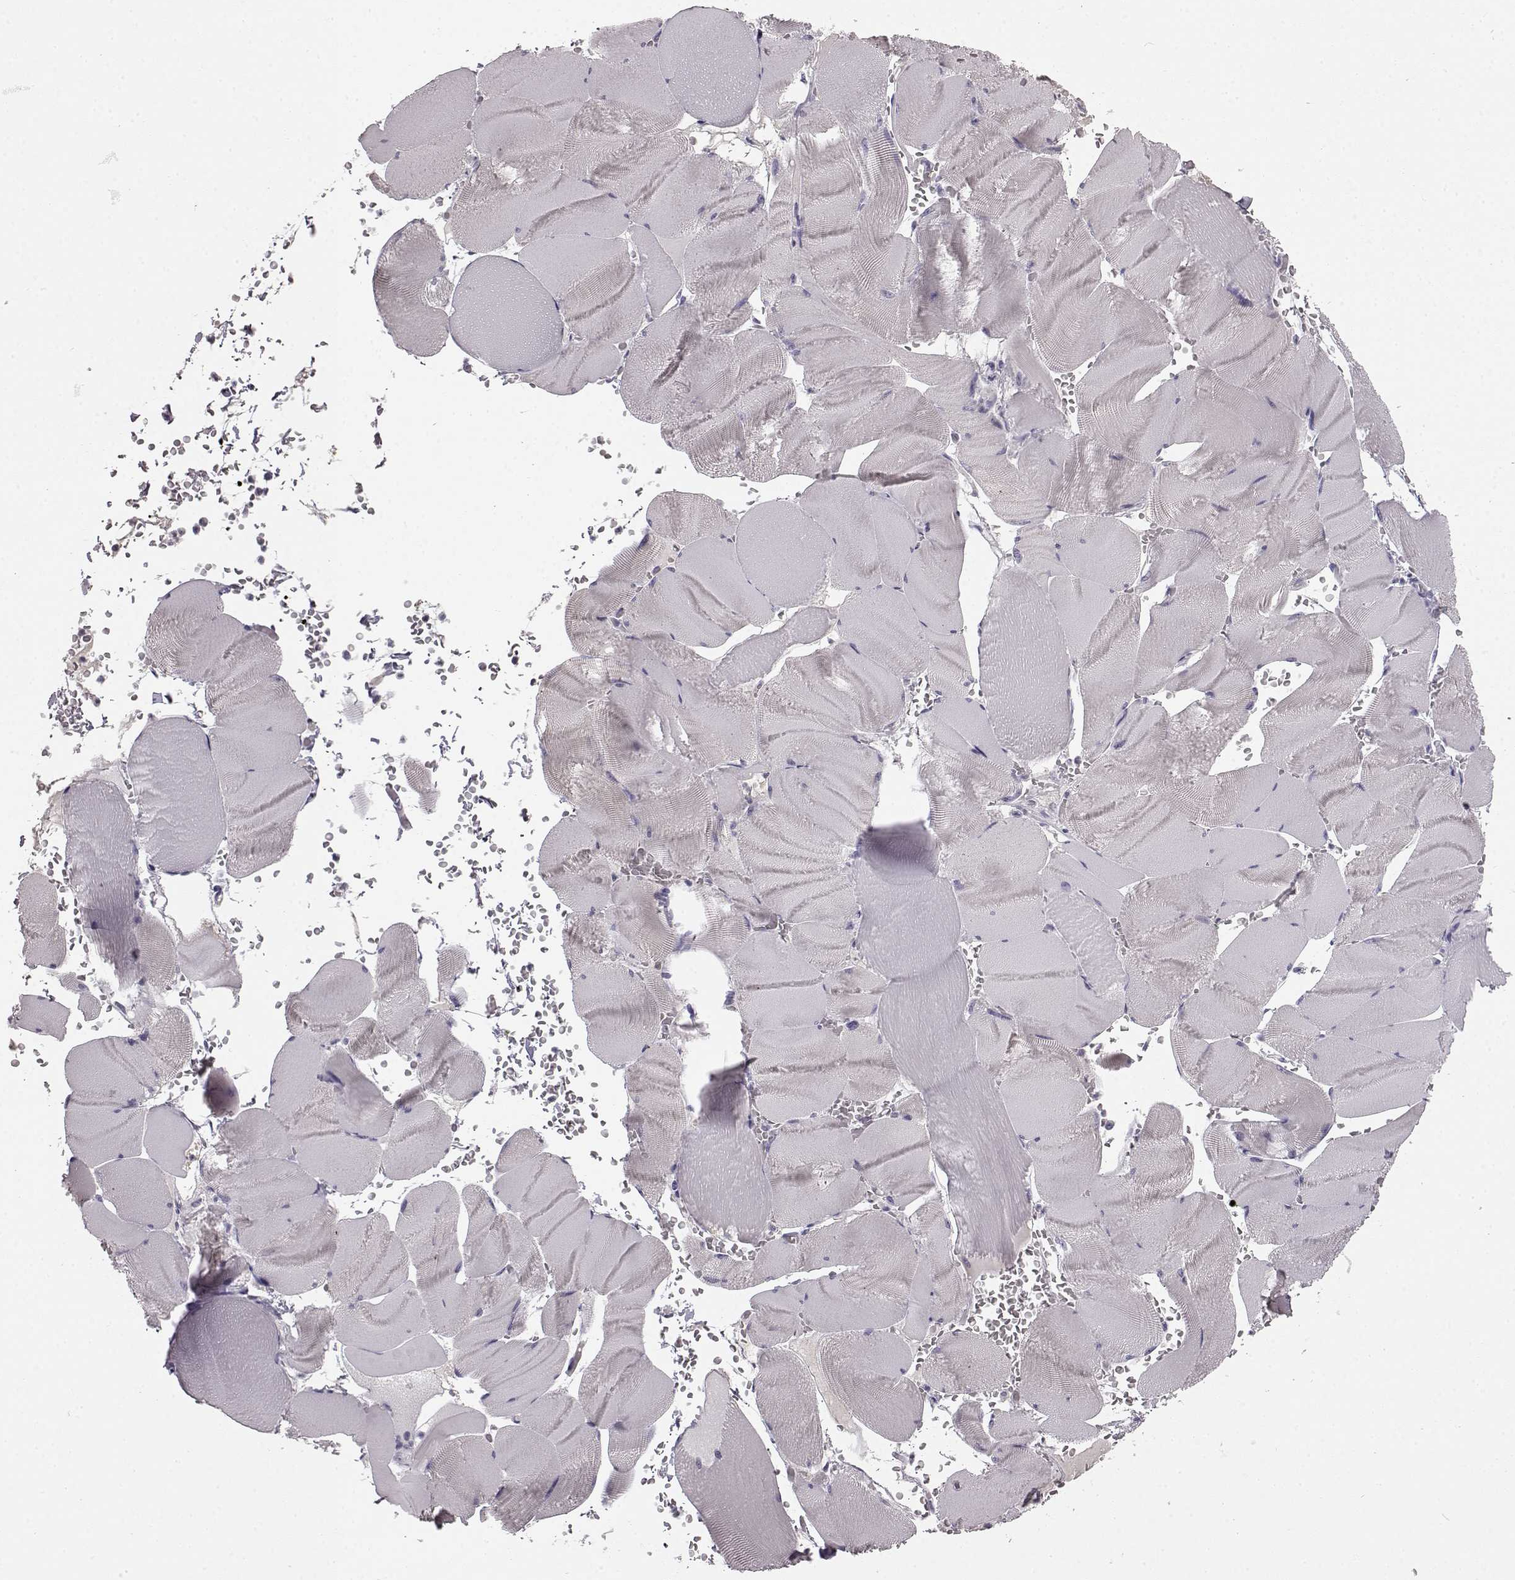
{"staining": {"intensity": "negative", "quantity": "none", "location": "none"}, "tissue": "skeletal muscle", "cell_type": "Myocytes", "image_type": "normal", "snomed": [{"axis": "morphology", "description": "Normal tissue, NOS"}, {"axis": "topography", "description": "Skeletal muscle"}], "caption": "An IHC image of benign skeletal muscle is shown. There is no staining in myocytes of skeletal muscle. Brightfield microscopy of immunohistochemistry stained with DAB (brown) and hematoxylin (blue), captured at high magnification.", "gene": "KRT81", "patient": {"sex": "male", "age": 56}}